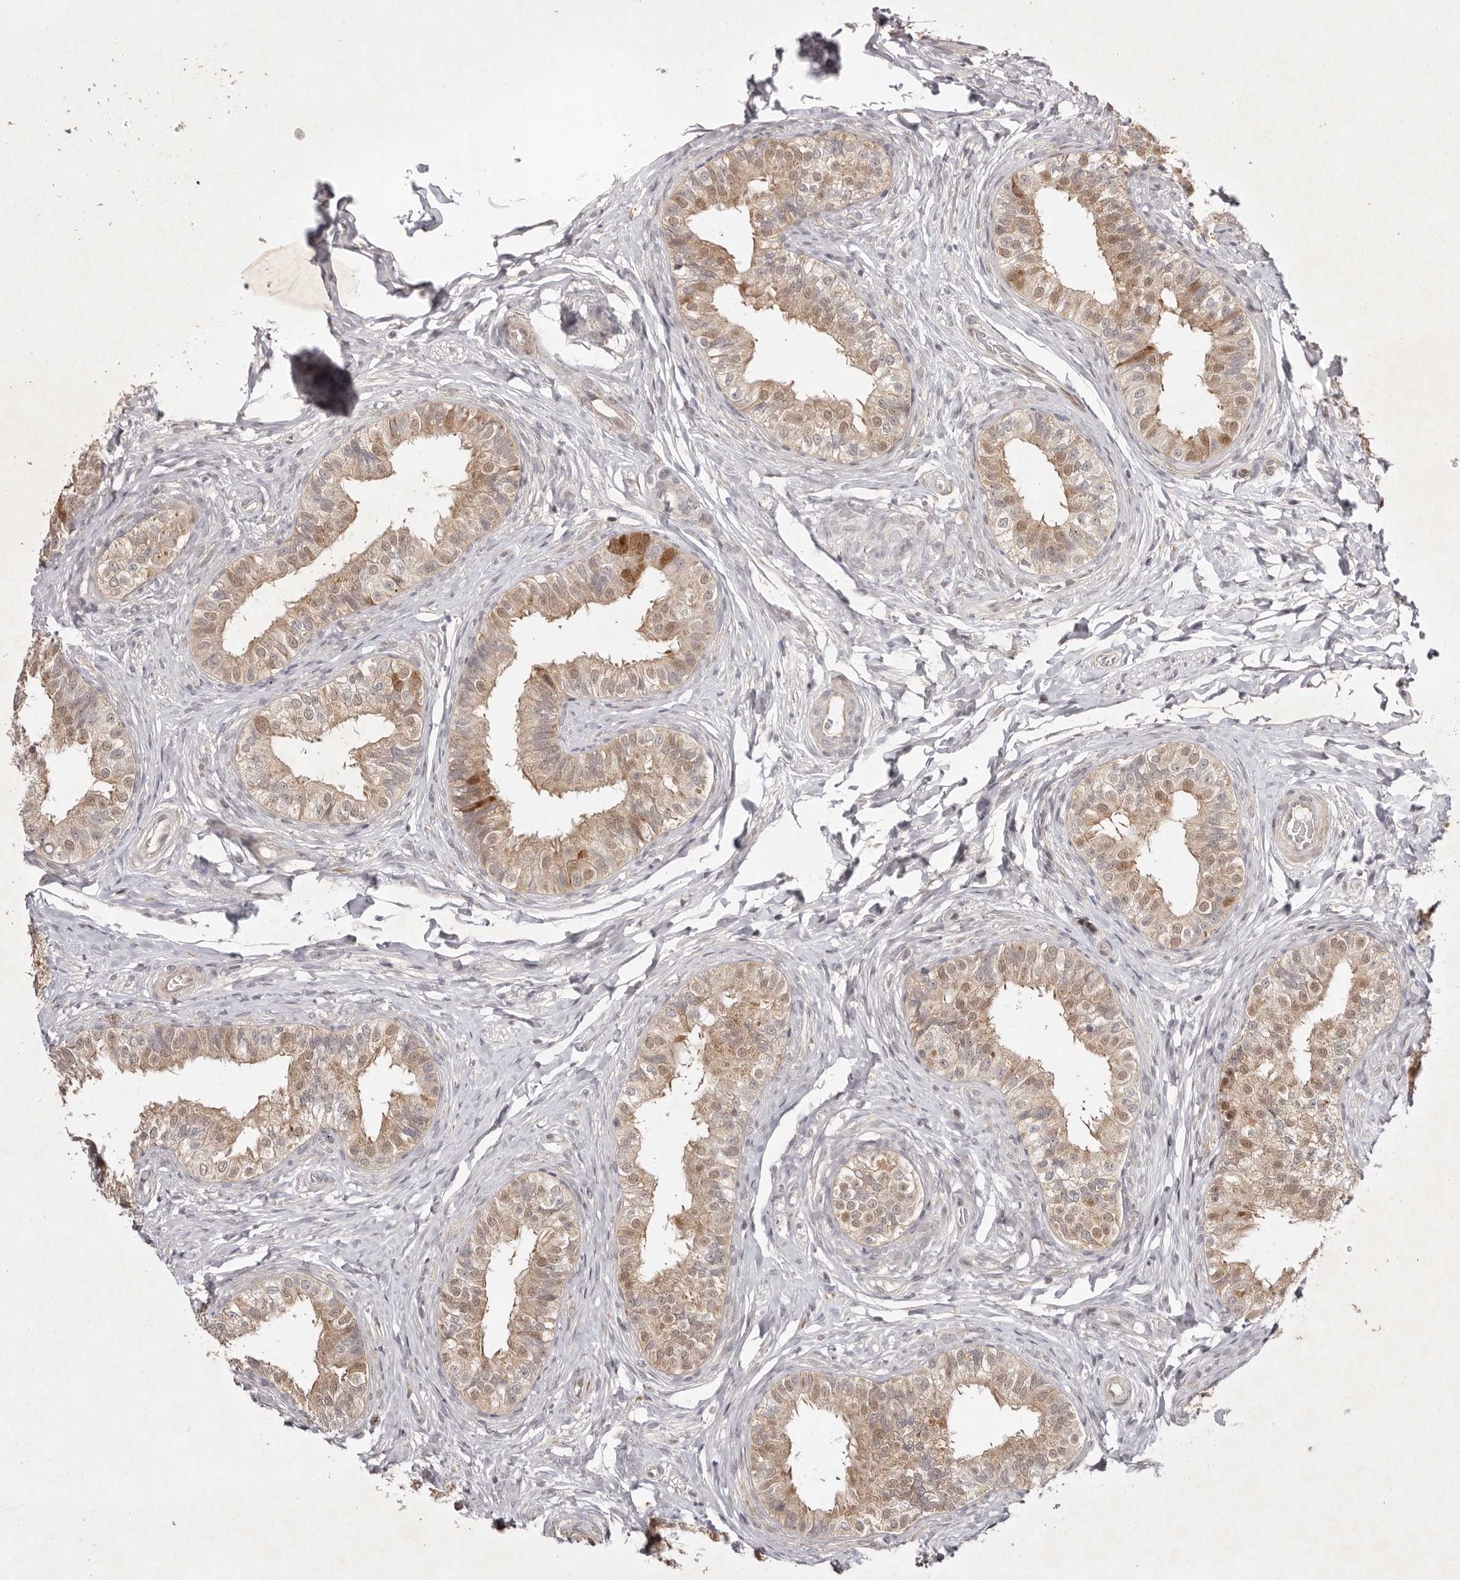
{"staining": {"intensity": "moderate", "quantity": ">75%", "location": "cytoplasmic/membranous,nuclear"}, "tissue": "epididymis", "cell_type": "Glandular cells", "image_type": "normal", "snomed": [{"axis": "morphology", "description": "Normal tissue, NOS"}, {"axis": "topography", "description": "Epididymis"}], "caption": "A brown stain shows moderate cytoplasmic/membranous,nuclear staining of a protein in glandular cells of unremarkable epididymis. The protein of interest is stained brown, and the nuclei are stained in blue (DAB (3,3'-diaminobenzidine) IHC with brightfield microscopy, high magnification).", "gene": "BUD31", "patient": {"sex": "male", "age": 49}}